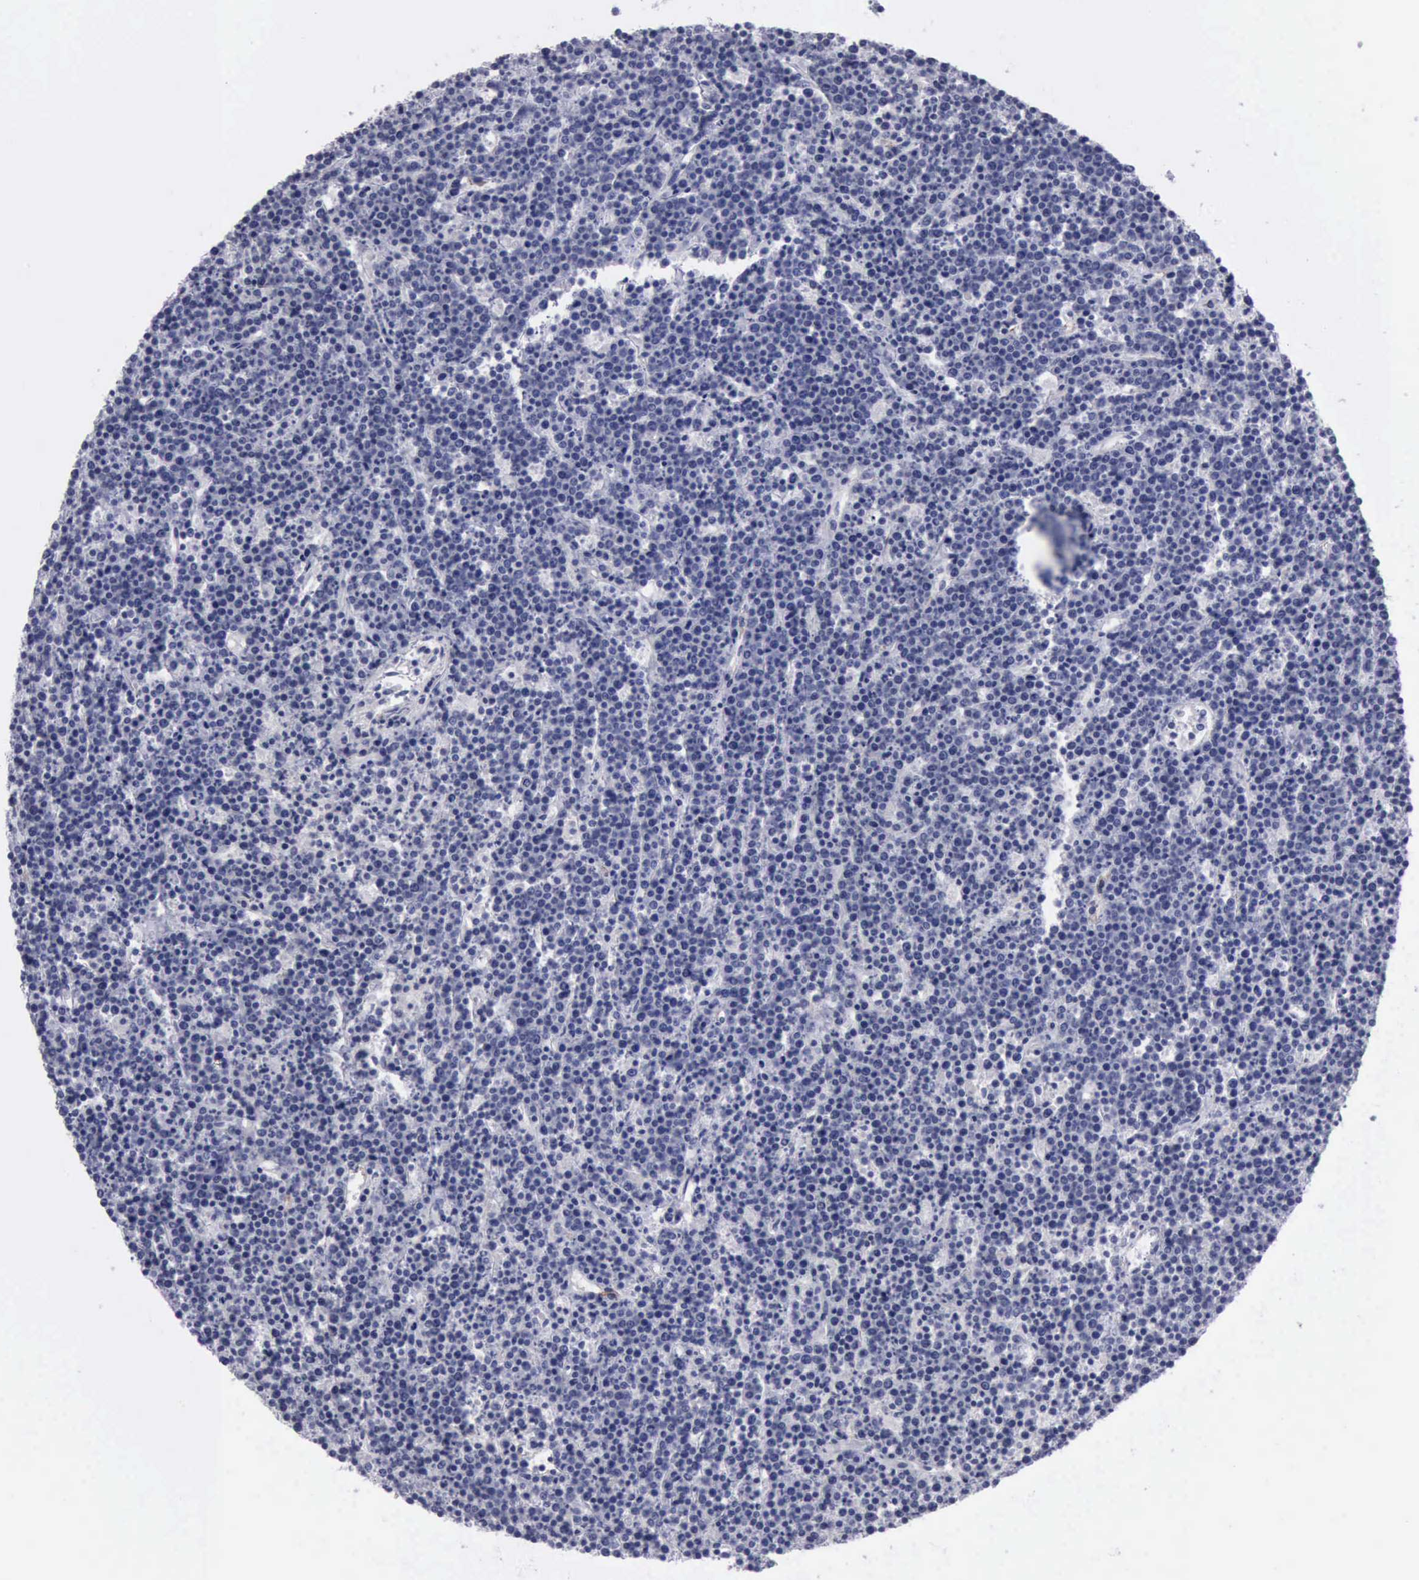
{"staining": {"intensity": "negative", "quantity": "none", "location": "none"}, "tissue": "lymphoma", "cell_type": "Tumor cells", "image_type": "cancer", "snomed": [{"axis": "morphology", "description": "Malignant lymphoma, non-Hodgkin's type, High grade"}, {"axis": "topography", "description": "Ovary"}], "caption": "Tumor cells show no significant expression in lymphoma.", "gene": "CDH2", "patient": {"sex": "female", "age": 56}}